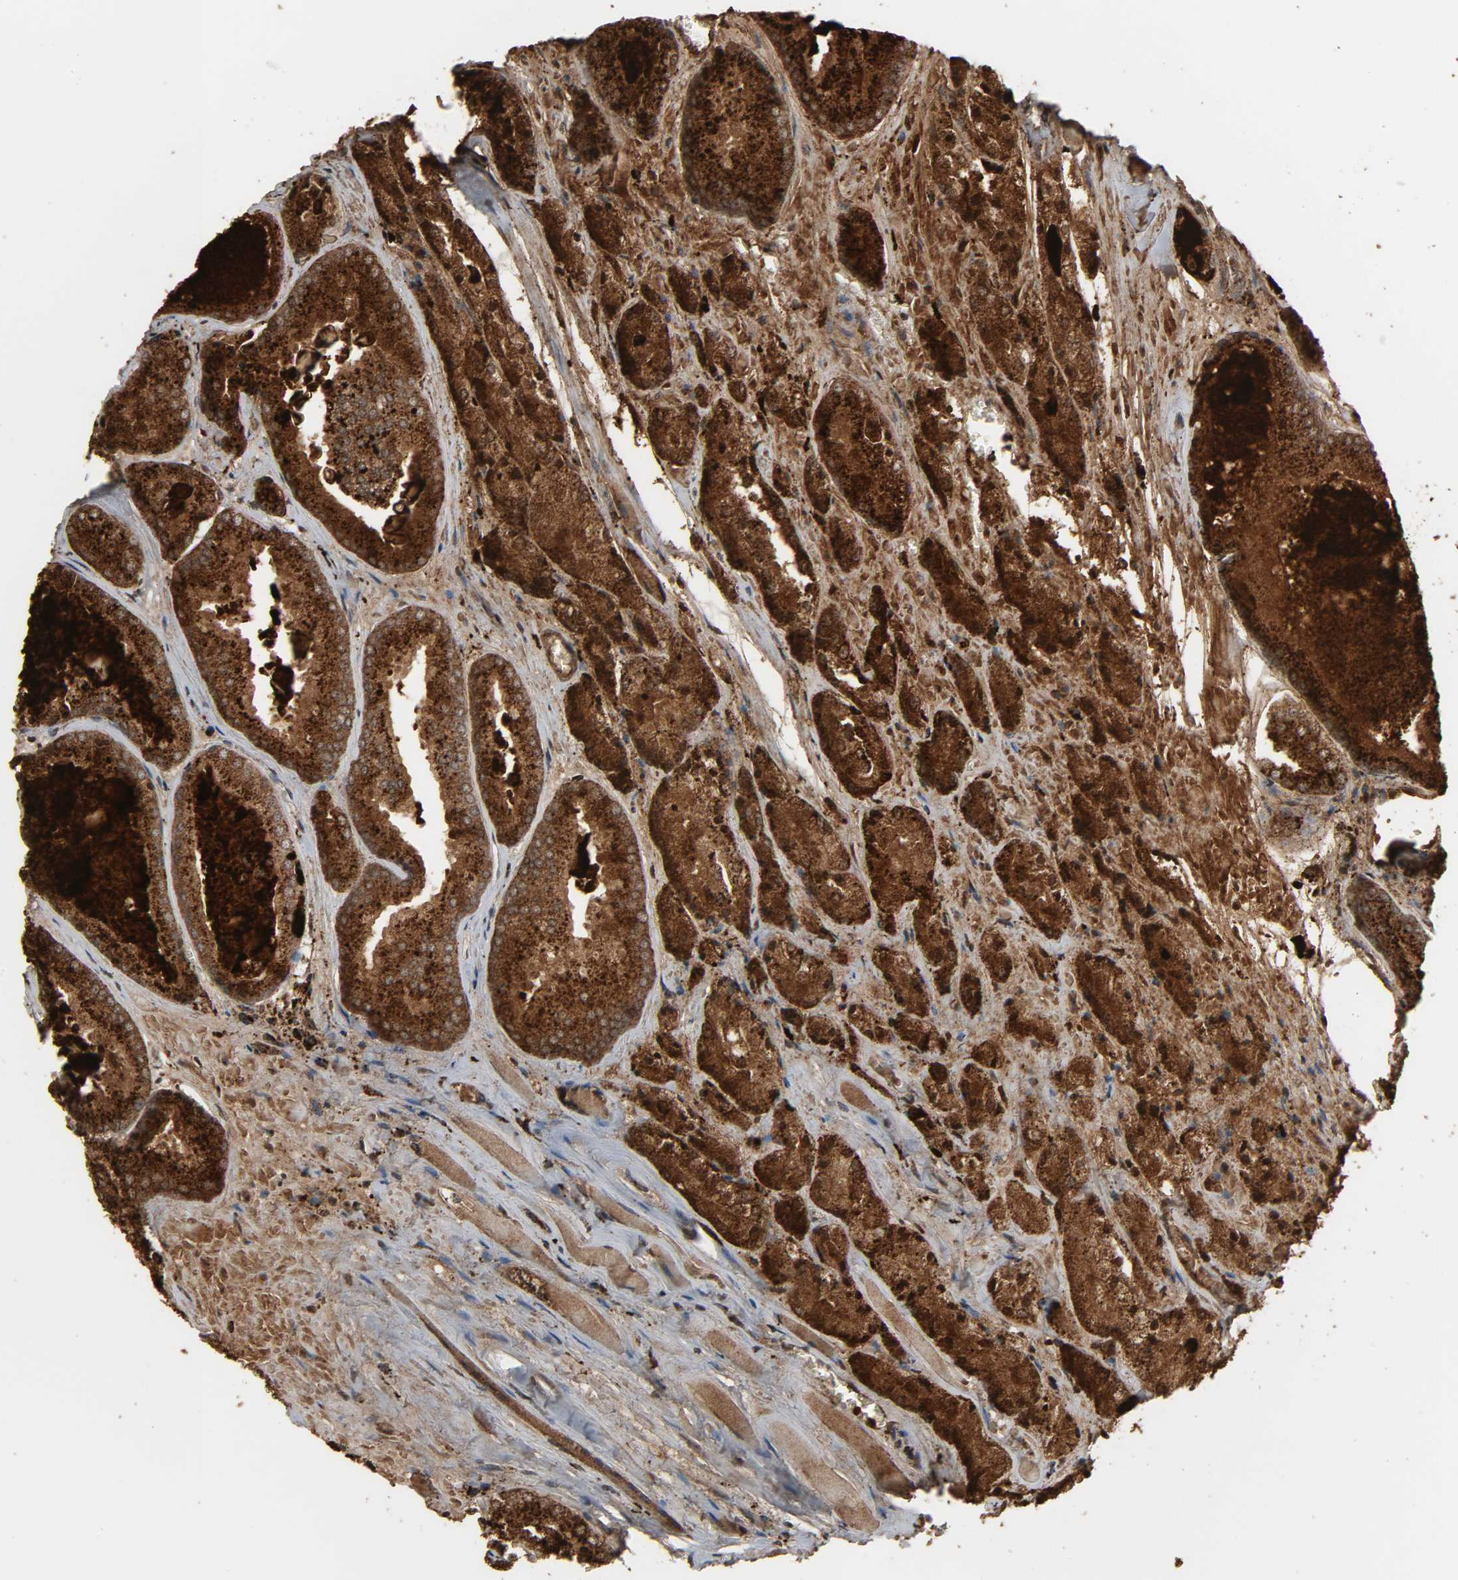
{"staining": {"intensity": "strong", "quantity": ">75%", "location": "cytoplasmic/membranous"}, "tissue": "prostate cancer", "cell_type": "Tumor cells", "image_type": "cancer", "snomed": [{"axis": "morphology", "description": "Adenocarcinoma, Low grade"}, {"axis": "topography", "description": "Prostate"}], "caption": "Tumor cells exhibit high levels of strong cytoplasmic/membranous staining in approximately >75% of cells in human low-grade adenocarcinoma (prostate).", "gene": "PSAP", "patient": {"sex": "male", "age": 64}}